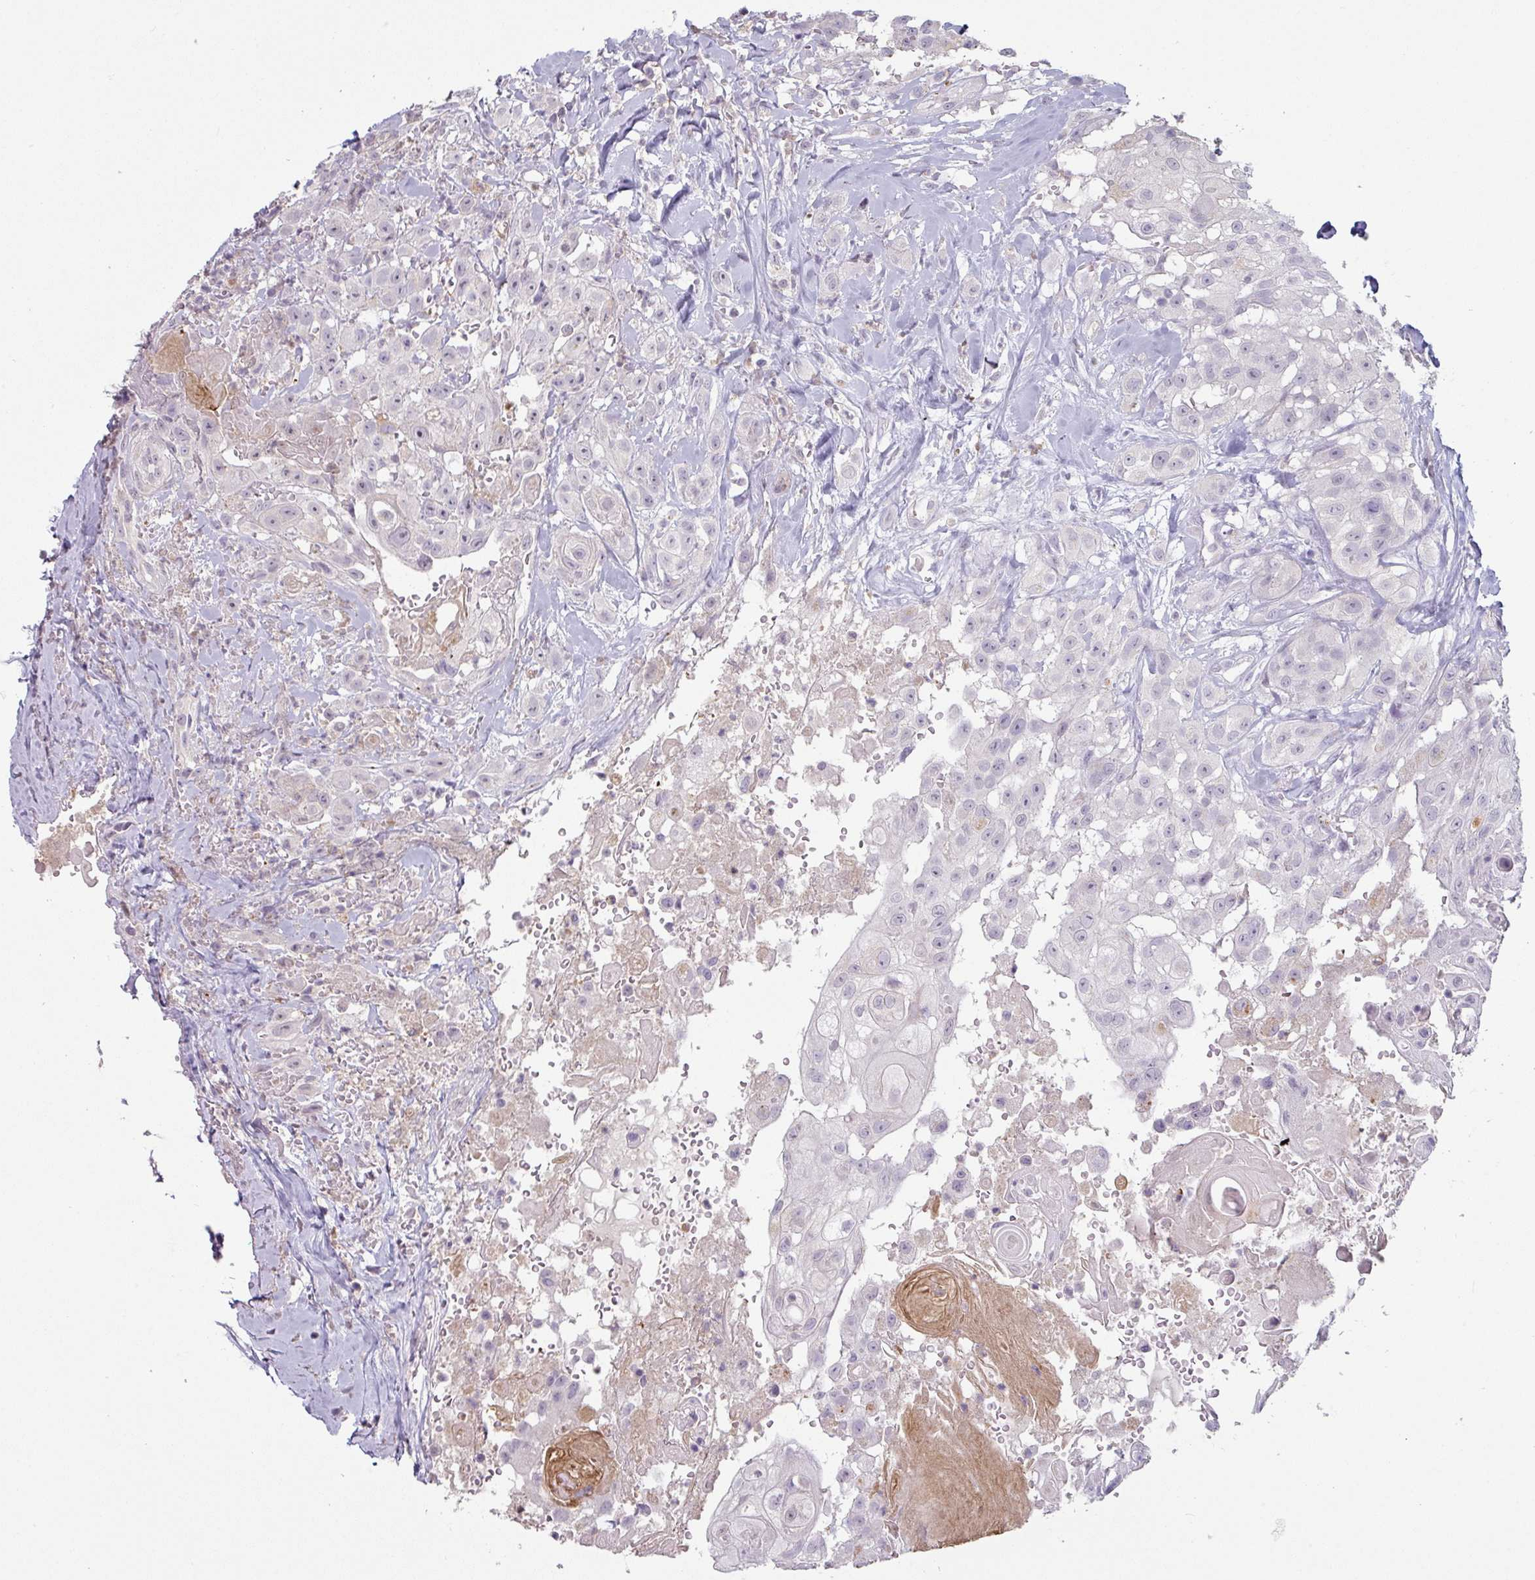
{"staining": {"intensity": "negative", "quantity": "none", "location": "none"}, "tissue": "head and neck cancer", "cell_type": "Tumor cells", "image_type": "cancer", "snomed": [{"axis": "morphology", "description": "Squamous cell carcinoma, NOS"}, {"axis": "topography", "description": "Head-Neck"}], "caption": "Micrograph shows no significant protein expression in tumor cells of squamous cell carcinoma (head and neck).", "gene": "MAGEC3", "patient": {"sex": "male", "age": 83}}